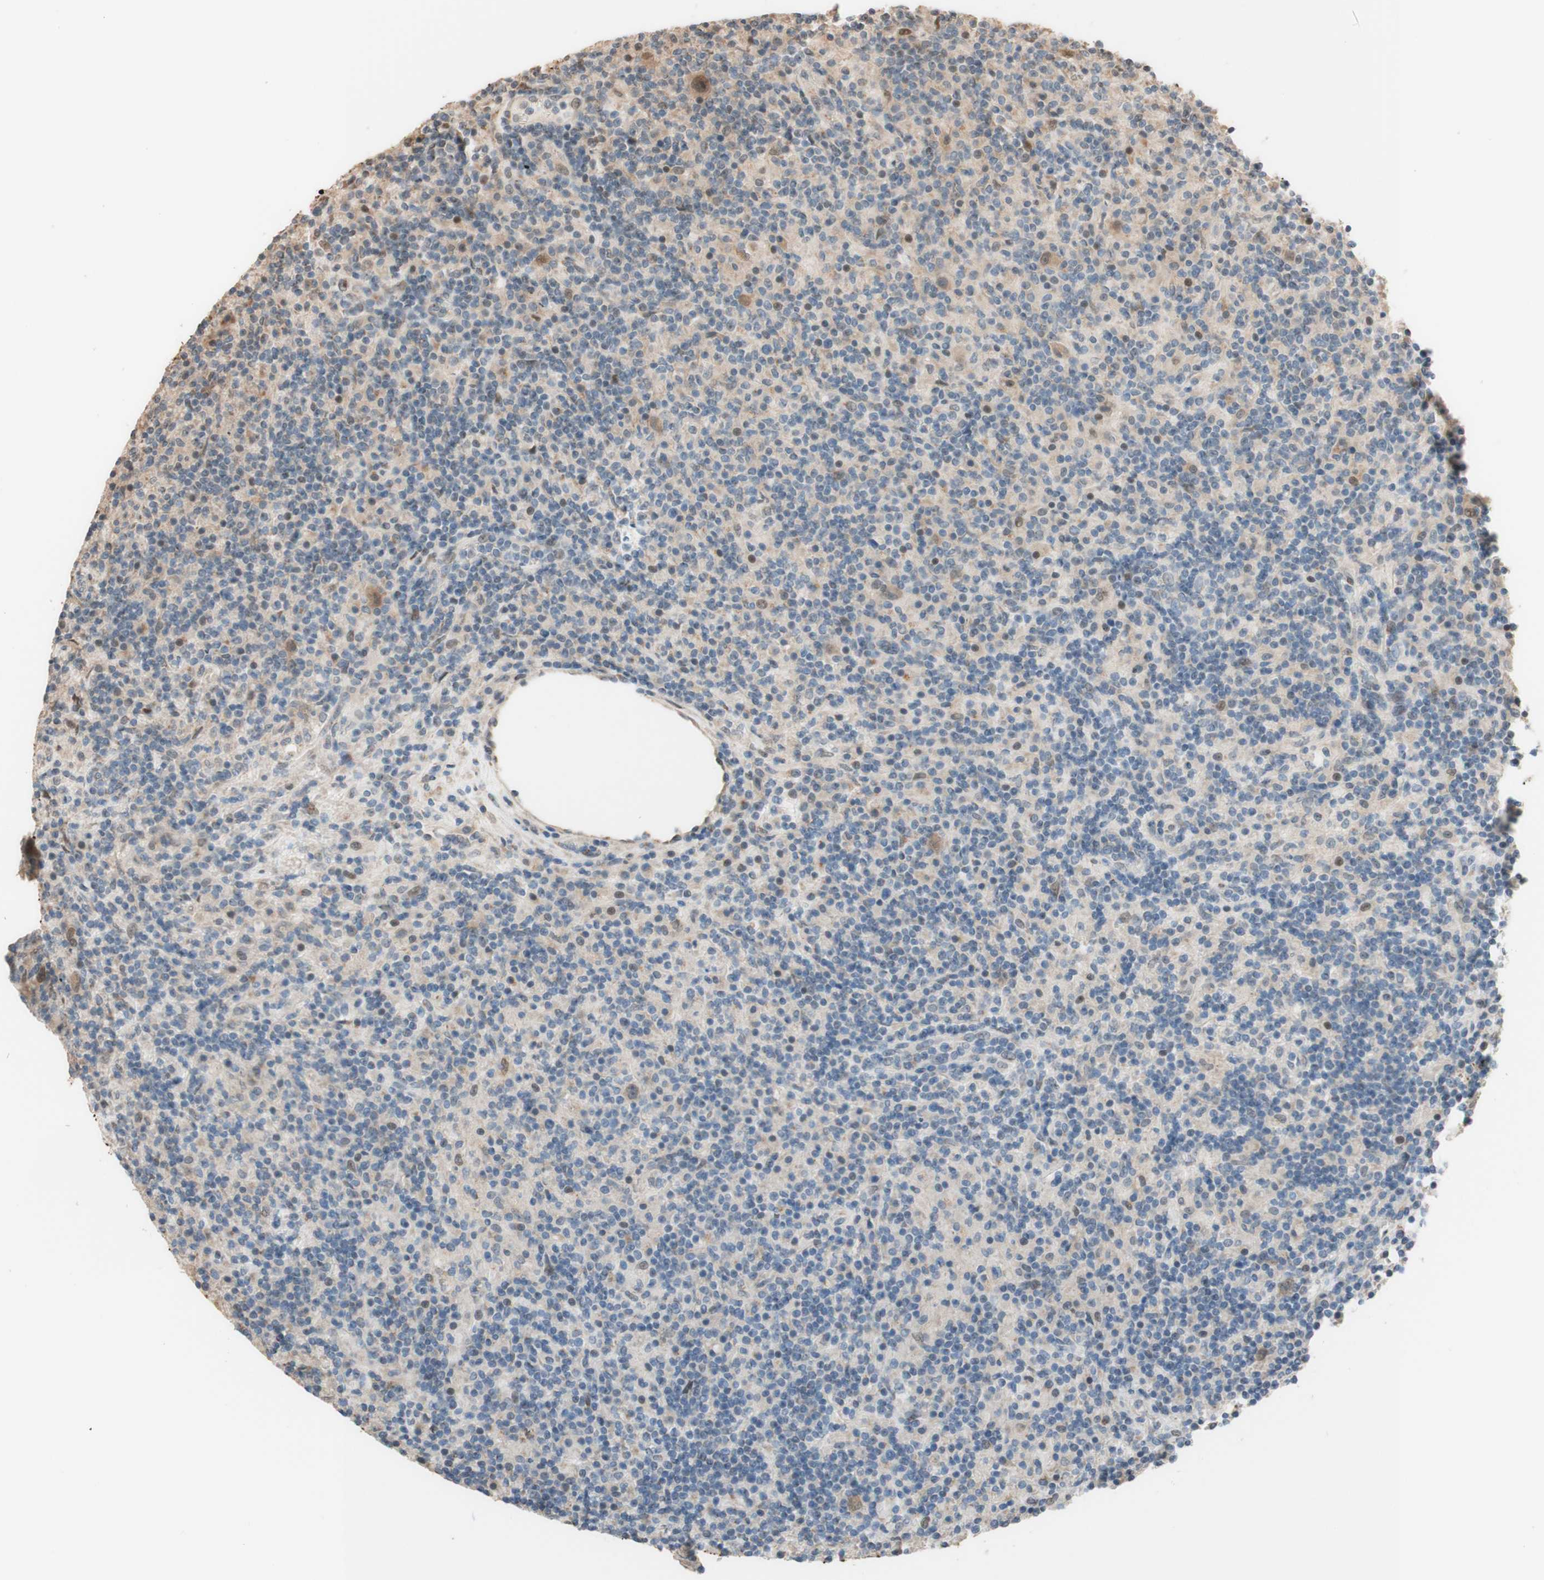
{"staining": {"intensity": "weak", "quantity": ">75%", "location": "cytoplasmic/membranous"}, "tissue": "lymphoma", "cell_type": "Tumor cells", "image_type": "cancer", "snomed": [{"axis": "morphology", "description": "Hodgkin's disease, NOS"}, {"axis": "topography", "description": "Lymph node"}], "caption": "Immunohistochemistry (IHC) staining of lymphoma, which demonstrates low levels of weak cytoplasmic/membranous expression in approximately >75% of tumor cells indicating weak cytoplasmic/membranous protein staining. The staining was performed using DAB (3,3'-diaminobenzidine) (brown) for protein detection and nuclei were counterstained in hematoxylin (blue).", "gene": "CCNC", "patient": {"sex": "male", "age": 70}}